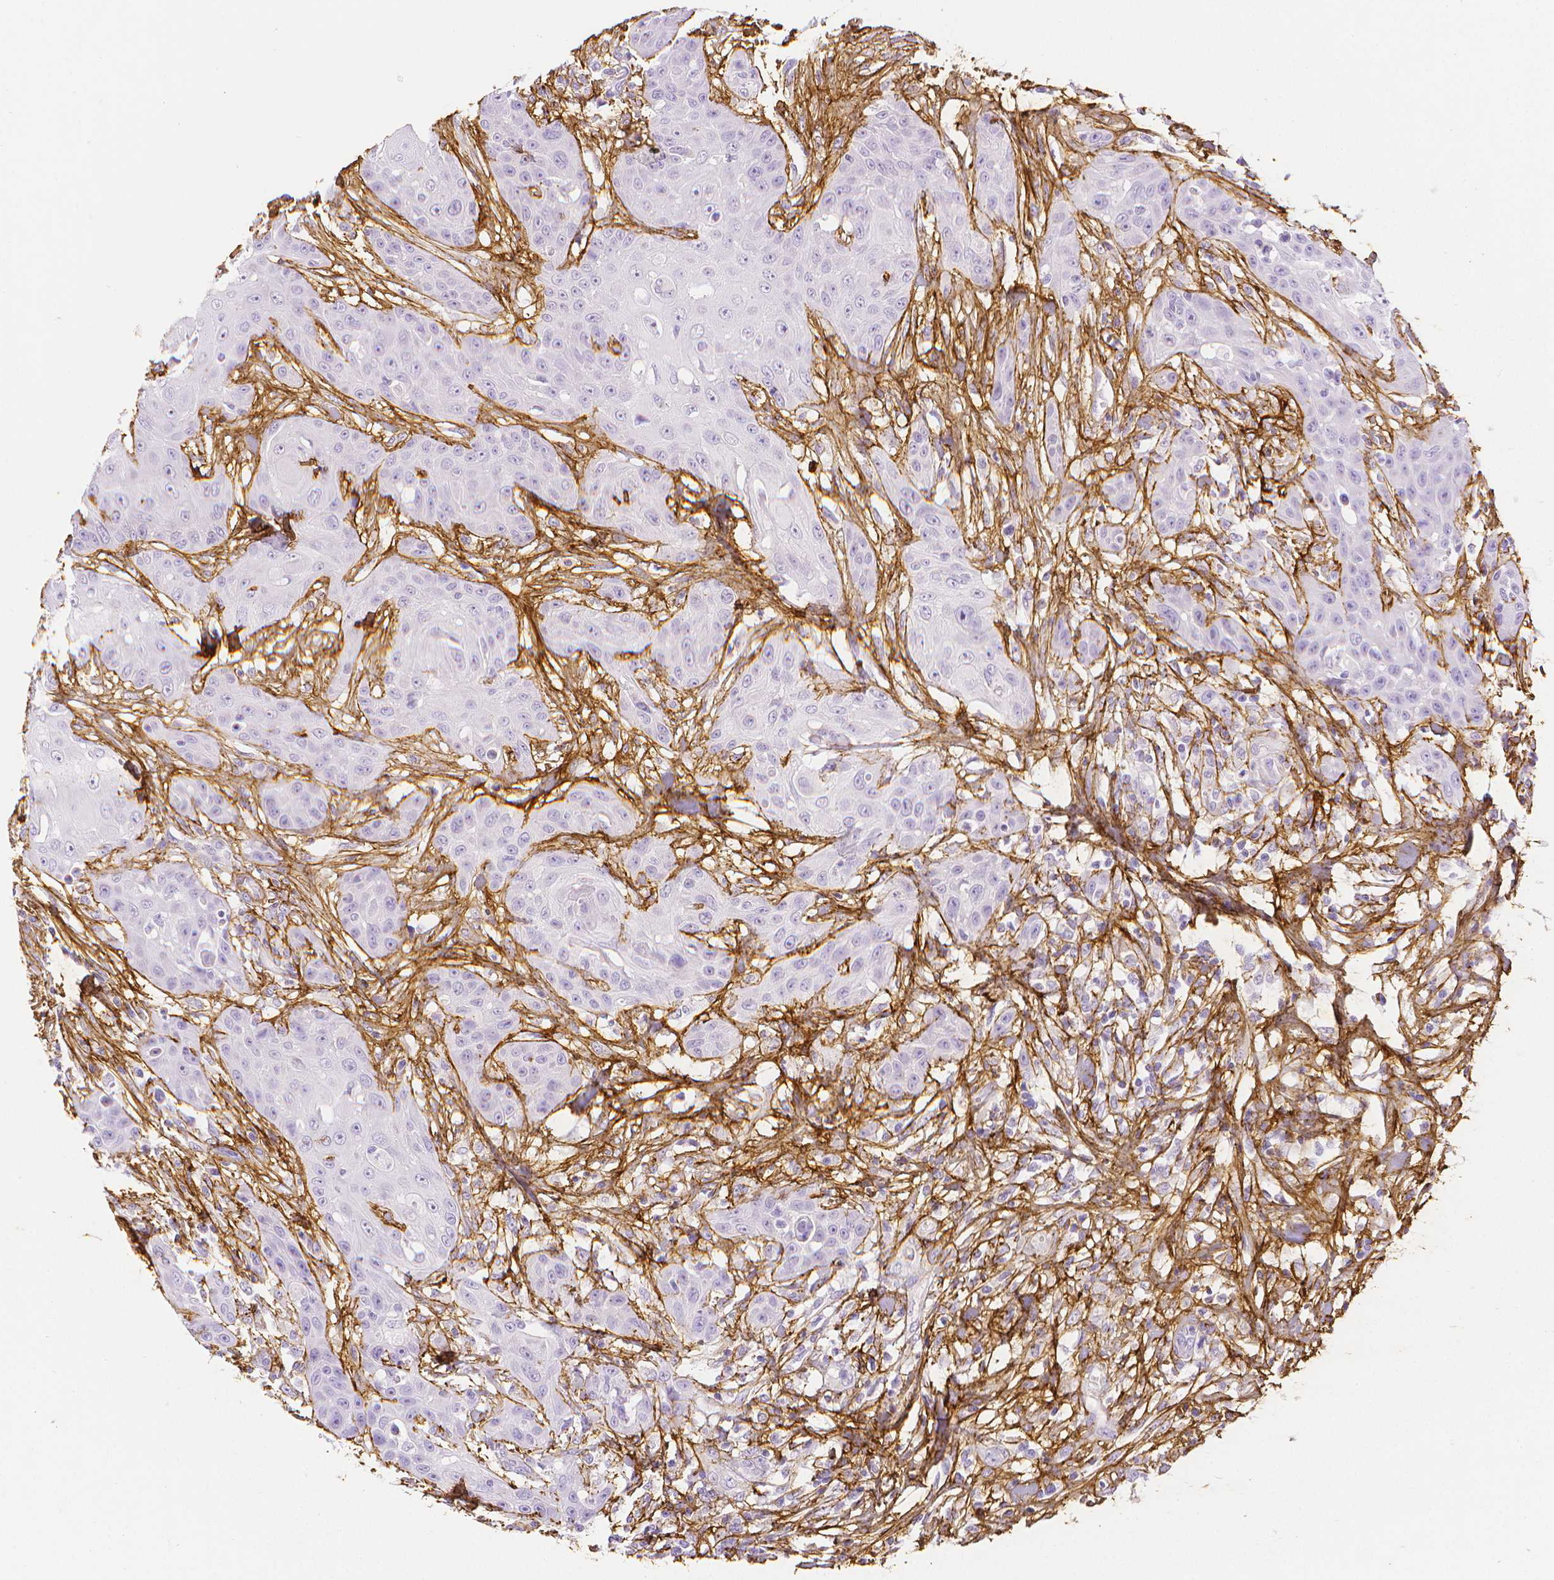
{"staining": {"intensity": "negative", "quantity": "none", "location": "none"}, "tissue": "head and neck cancer", "cell_type": "Tumor cells", "image_type": "cancer", "snomed": [{"axis": "morphology", "description": "Squamous cell carcinoma, NOS"}, {"axis": "topography", "description": "Oral tissue"}, {"axis": "topography", "description": "Head-Neck"}], "caption": "Photomicrograph shows no protein positivity in tumor cells of squamous cell carcinoma (head and neck) tissue. The staining was performed using DAB (3,3'-diaminobenzidine) to visualize the protein expression in brown, while the nuclei were stained in blue with hematoxylin (Magnification: 20x).", "gene": "FBN1", "patient": {"sex": "female", "age": 55}}